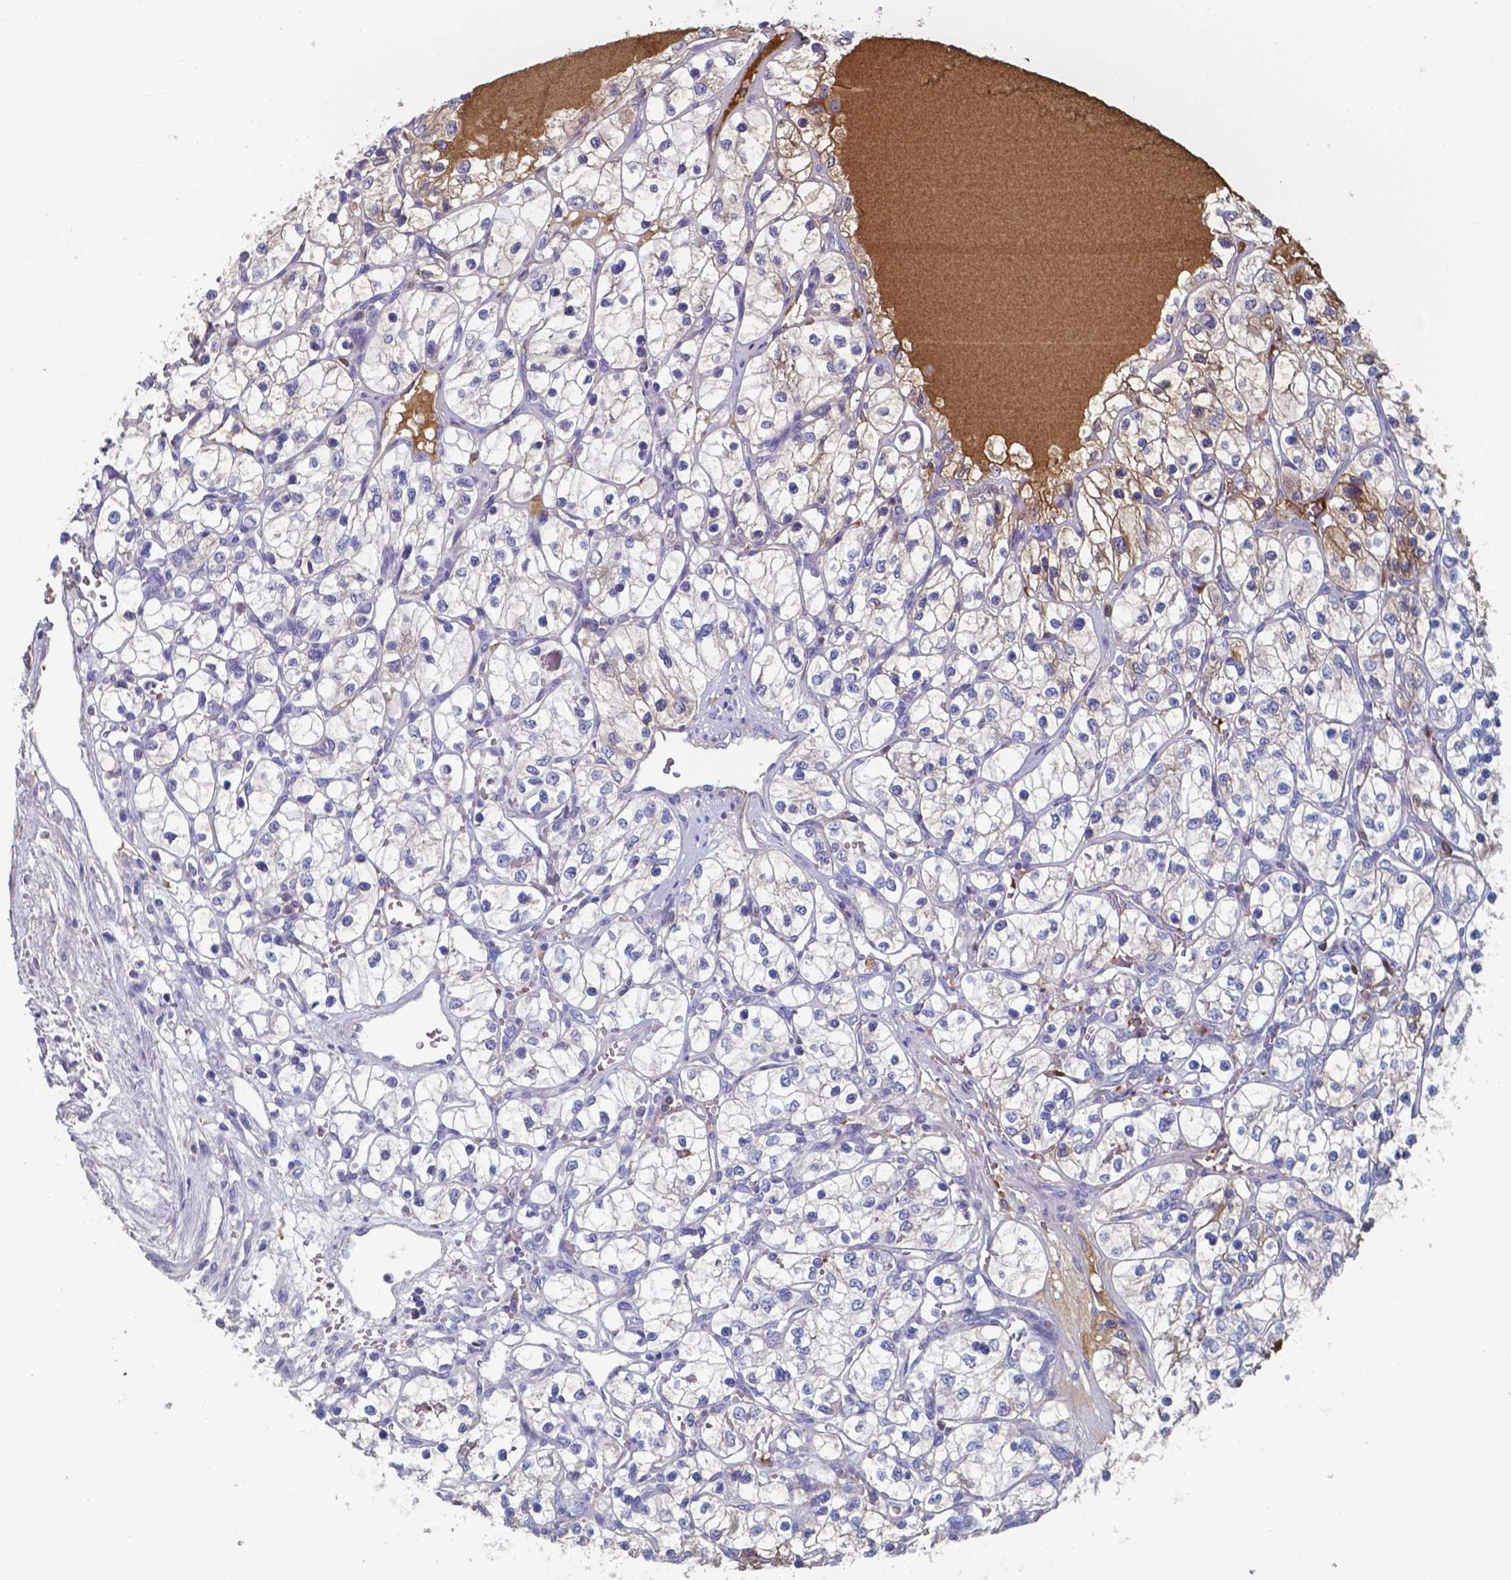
{"staining": {"intensity": "negative", "quantity": "none", "location": "none"}, "tissue": "renal cancer", "cell_type": "Tumor cells", "image_type": "cancer", "snomed": [{"axis": "morphology", "description": "Adenocarcinoma, NOS"}, {"axis": "topography", "description": "Kidney"}], "caption": "Immunohistochemistry histopathology image of human renal adenocarcinoma stained for a protein (brown), which displays no positivity in tumor cells.", "gene": "BTBD17", "patient": {"sex": "female", "age": 69}}